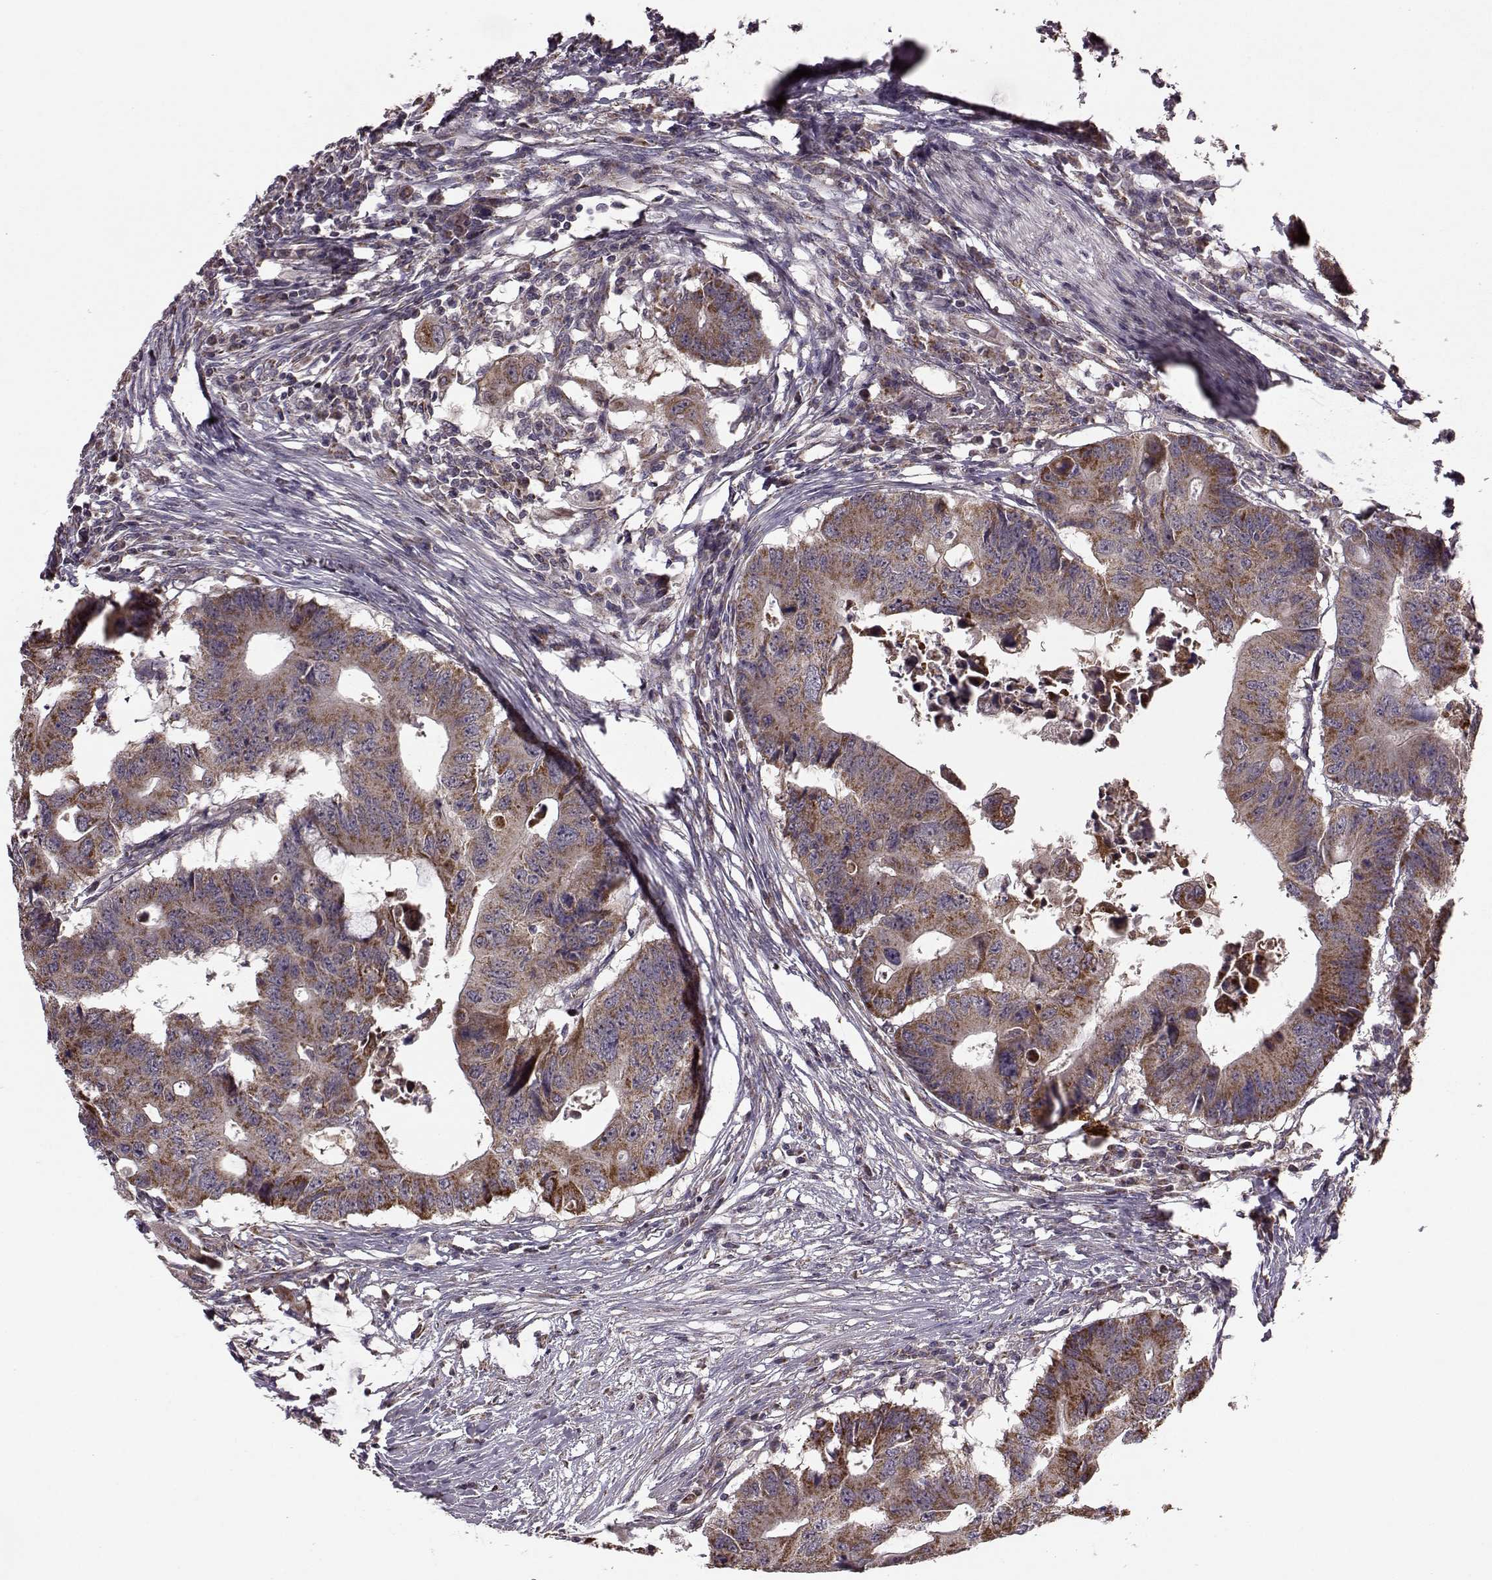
{"staining": {"intensity": "moderate", "quantity": ">75%", "location": "cytoplasmic/membranous"}, "tissue": "colorectal cancer", "cell_type": "Tumor cells", "image_type": "cancer", "snomed": [{"axis": "morphology", "description": "Adenocarcinoma, NOS"}, {"axis": "topography", "description": "Colon"}], "caption": "Protein expression by immunohistochemistry shows moderate cytoplasmic/membranous positivity in about >75% of tumor cells in adenocarcinoma (colorectal).", "gene": "PUDP", "patient": {"sex": "male", "age": 71}}